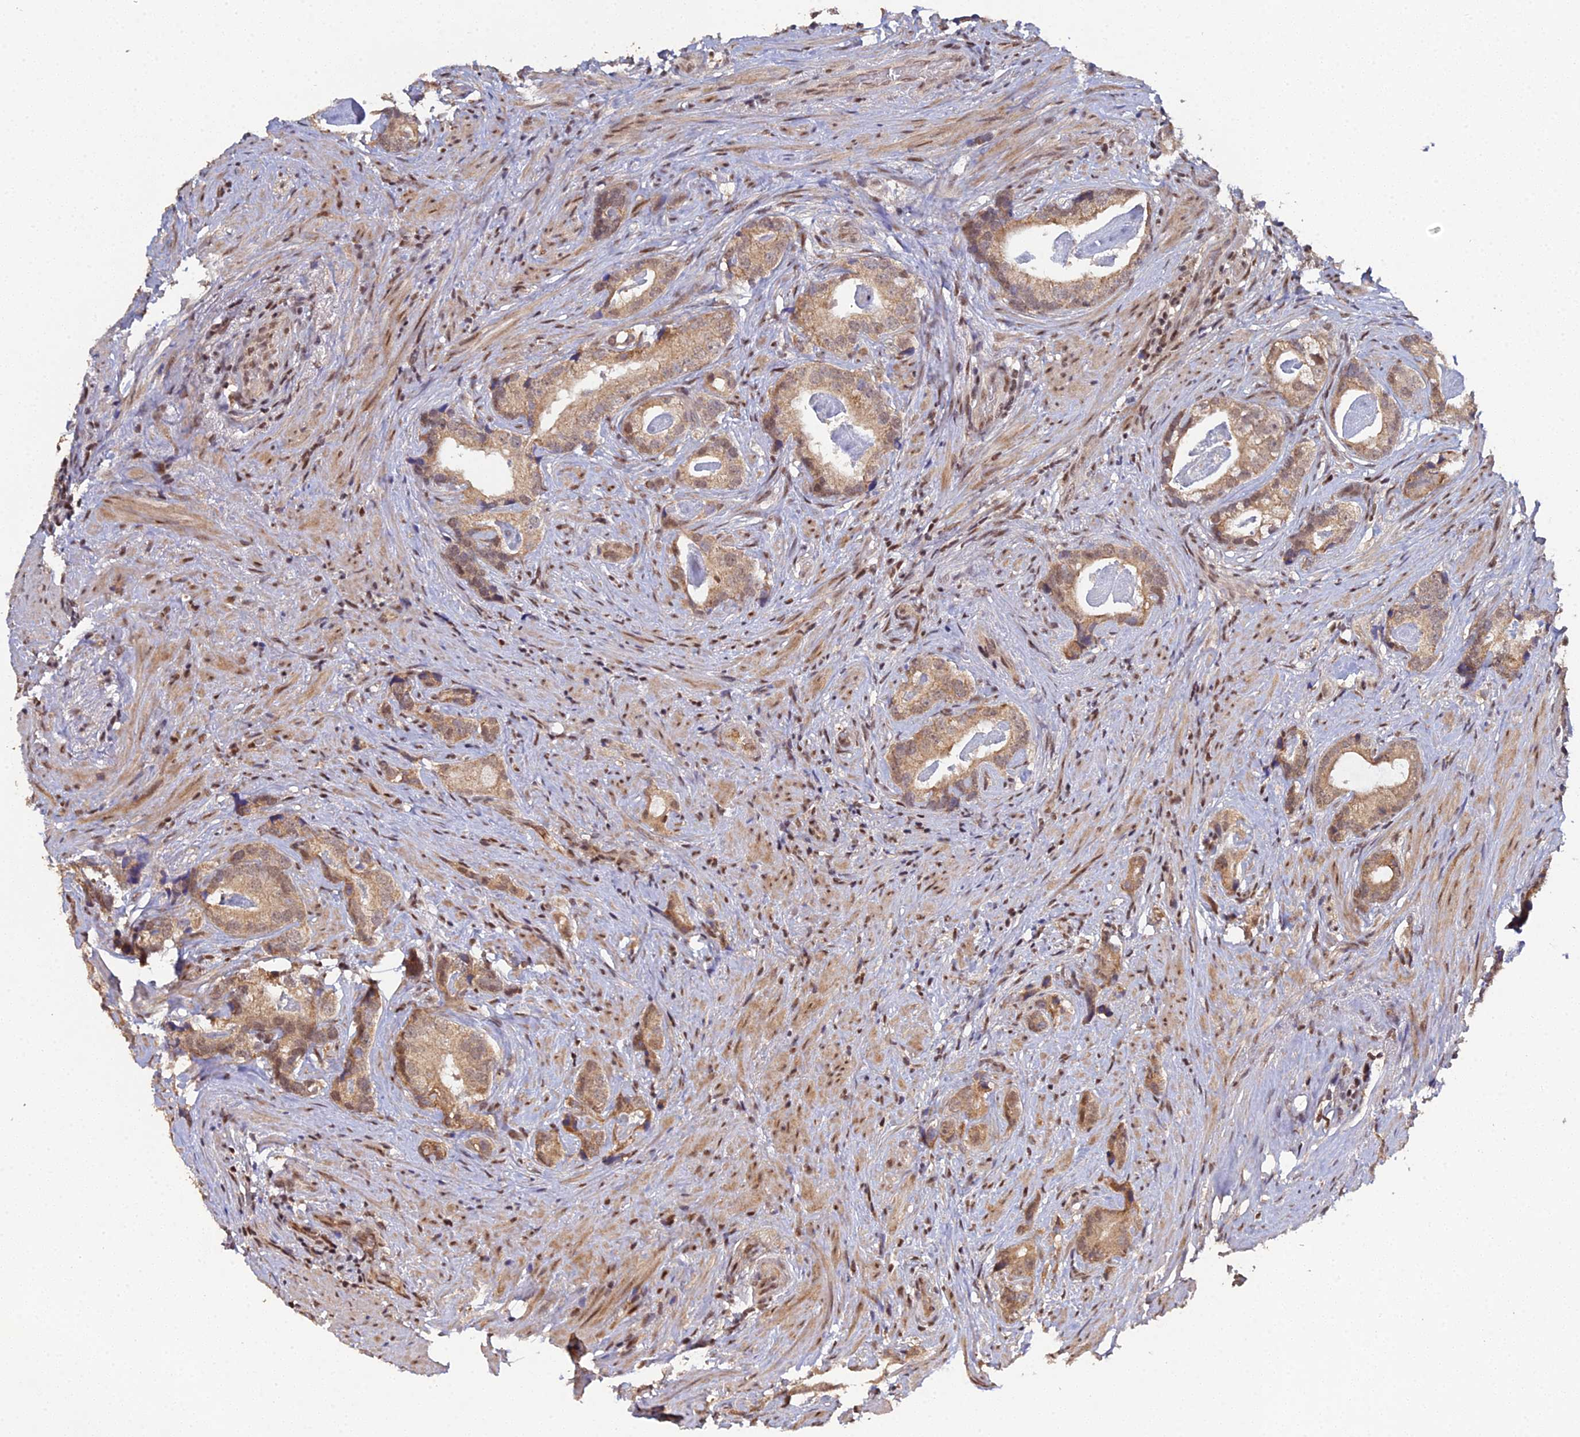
{"staining": {"intensity": "moderate", "quantity": ">75%", "location": "cytoplasmic/membranous,nuclear"}, "tissue": "prostate cancer", "cell_type": "Tumor cells", "image_type": "cancer", "snomed": [{"axis": "morphology", "description": "Adenocarcinoma, Low grade"}, {"axis": "topography", "description": "Prostate"}], "caption": "Tumor cells exhibit medium levels of moderate cytoplasmic/membranous and nuclear expression in about >75% of cells in prostate cancer (low-grade adenocarcinoma). (DAB (3,3'-diaminobenzidine) IHC, brown staining for protein, blue staining for nuclei).", "gene": "ERCC5", "patient": {"sex": "male", "age": 71}}